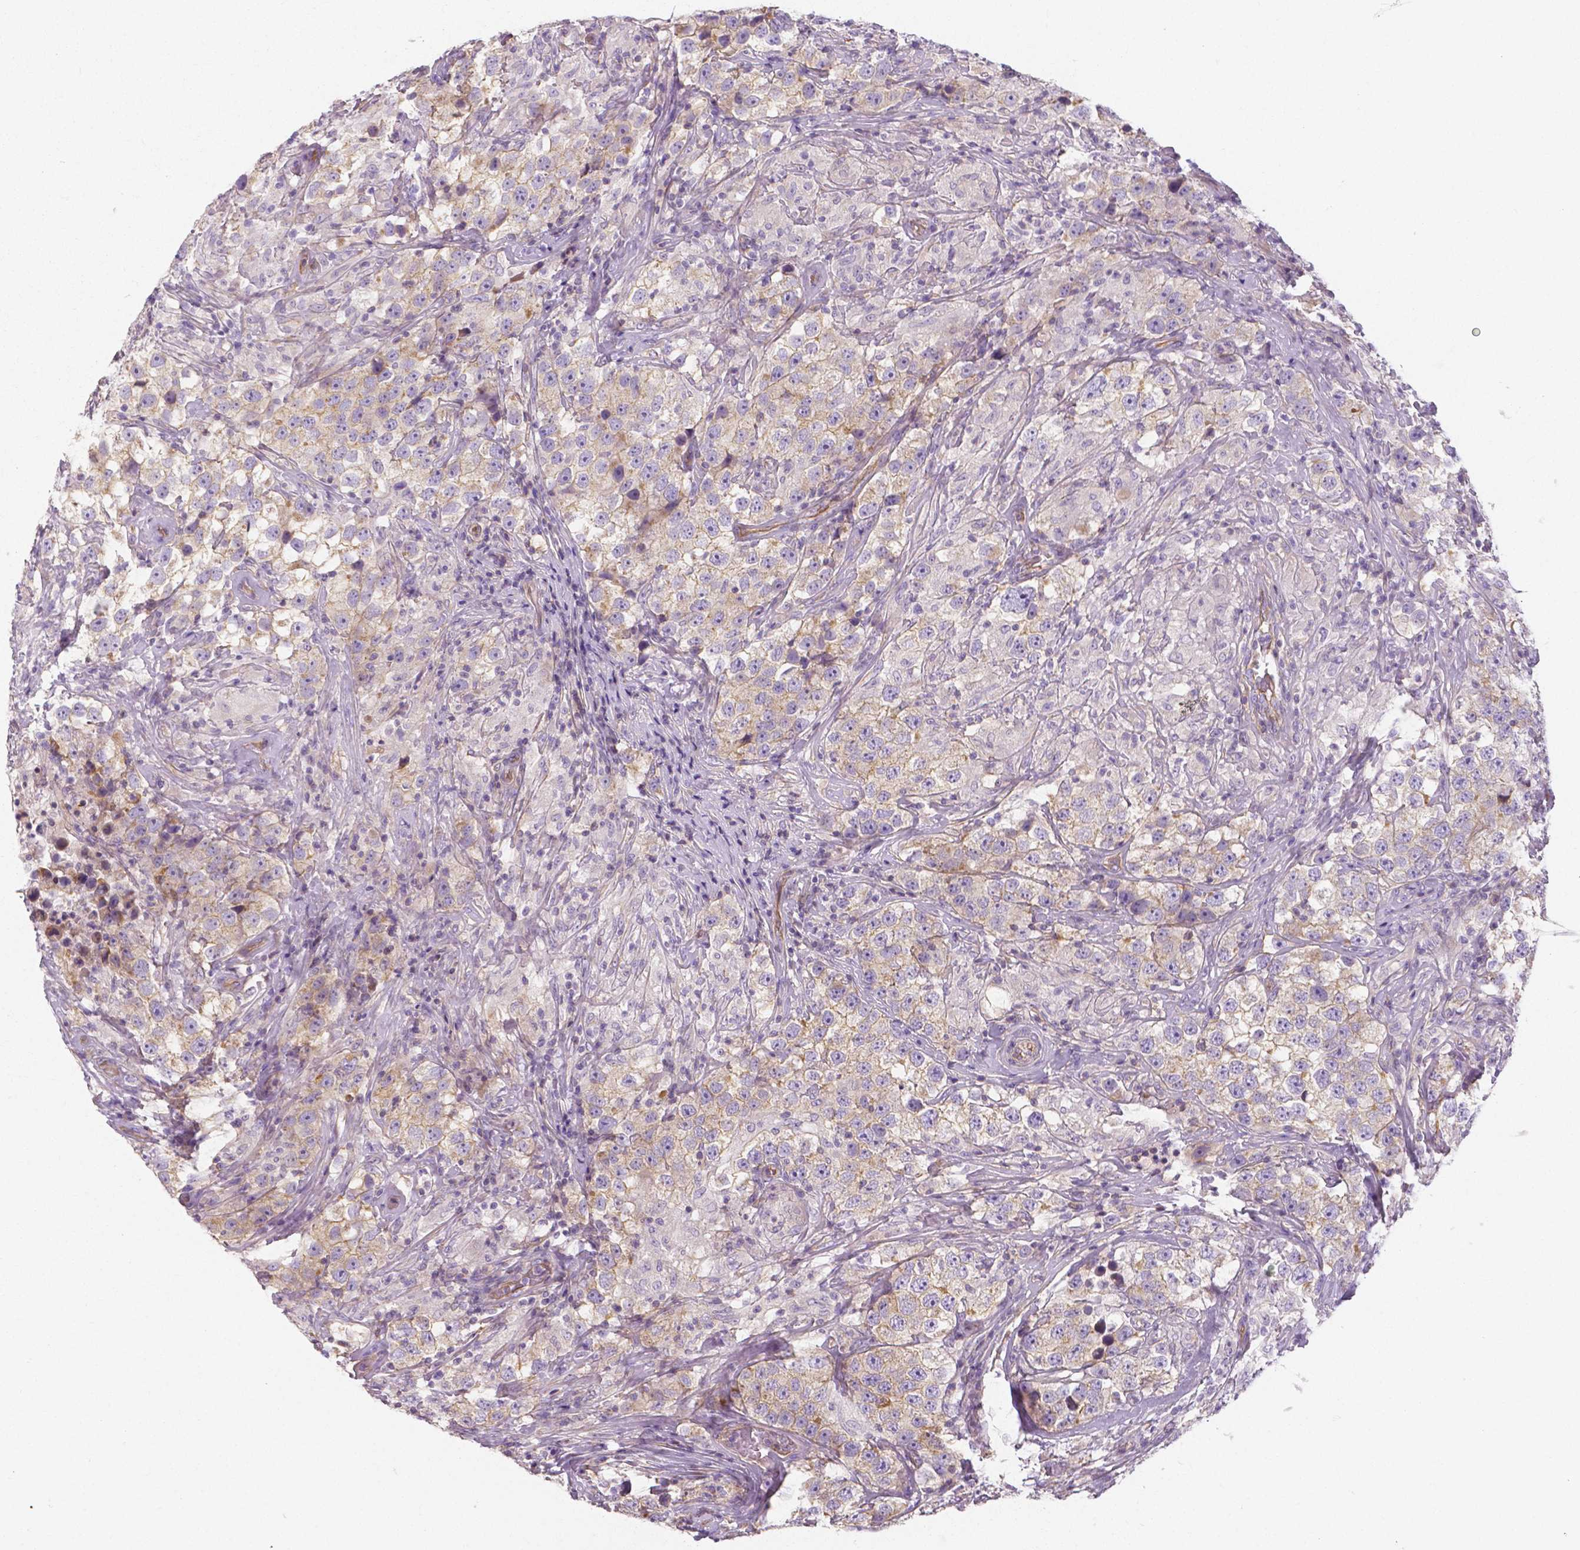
{"staining": {"intensity": "moderate", "quantity": "<25%", "location": "cytoplasmic/membranous"}, "tissue": "testis cancer", "cell_type": "Tumor cells", "image_type": "cancer", "snomed": [{"axis": "morphology", "description": "Seminoma, NOS"}, {"axis": "topography", "description": "Testis"}], "caption": "The micrograph exhibits staining of testis cancer (seminoma), revealing moderate cytoplasmic/membranous protein positivity (brown color) within tumor cells.", "gene": "CRMP1", "patient": {"sex": "male", "age": 46}}